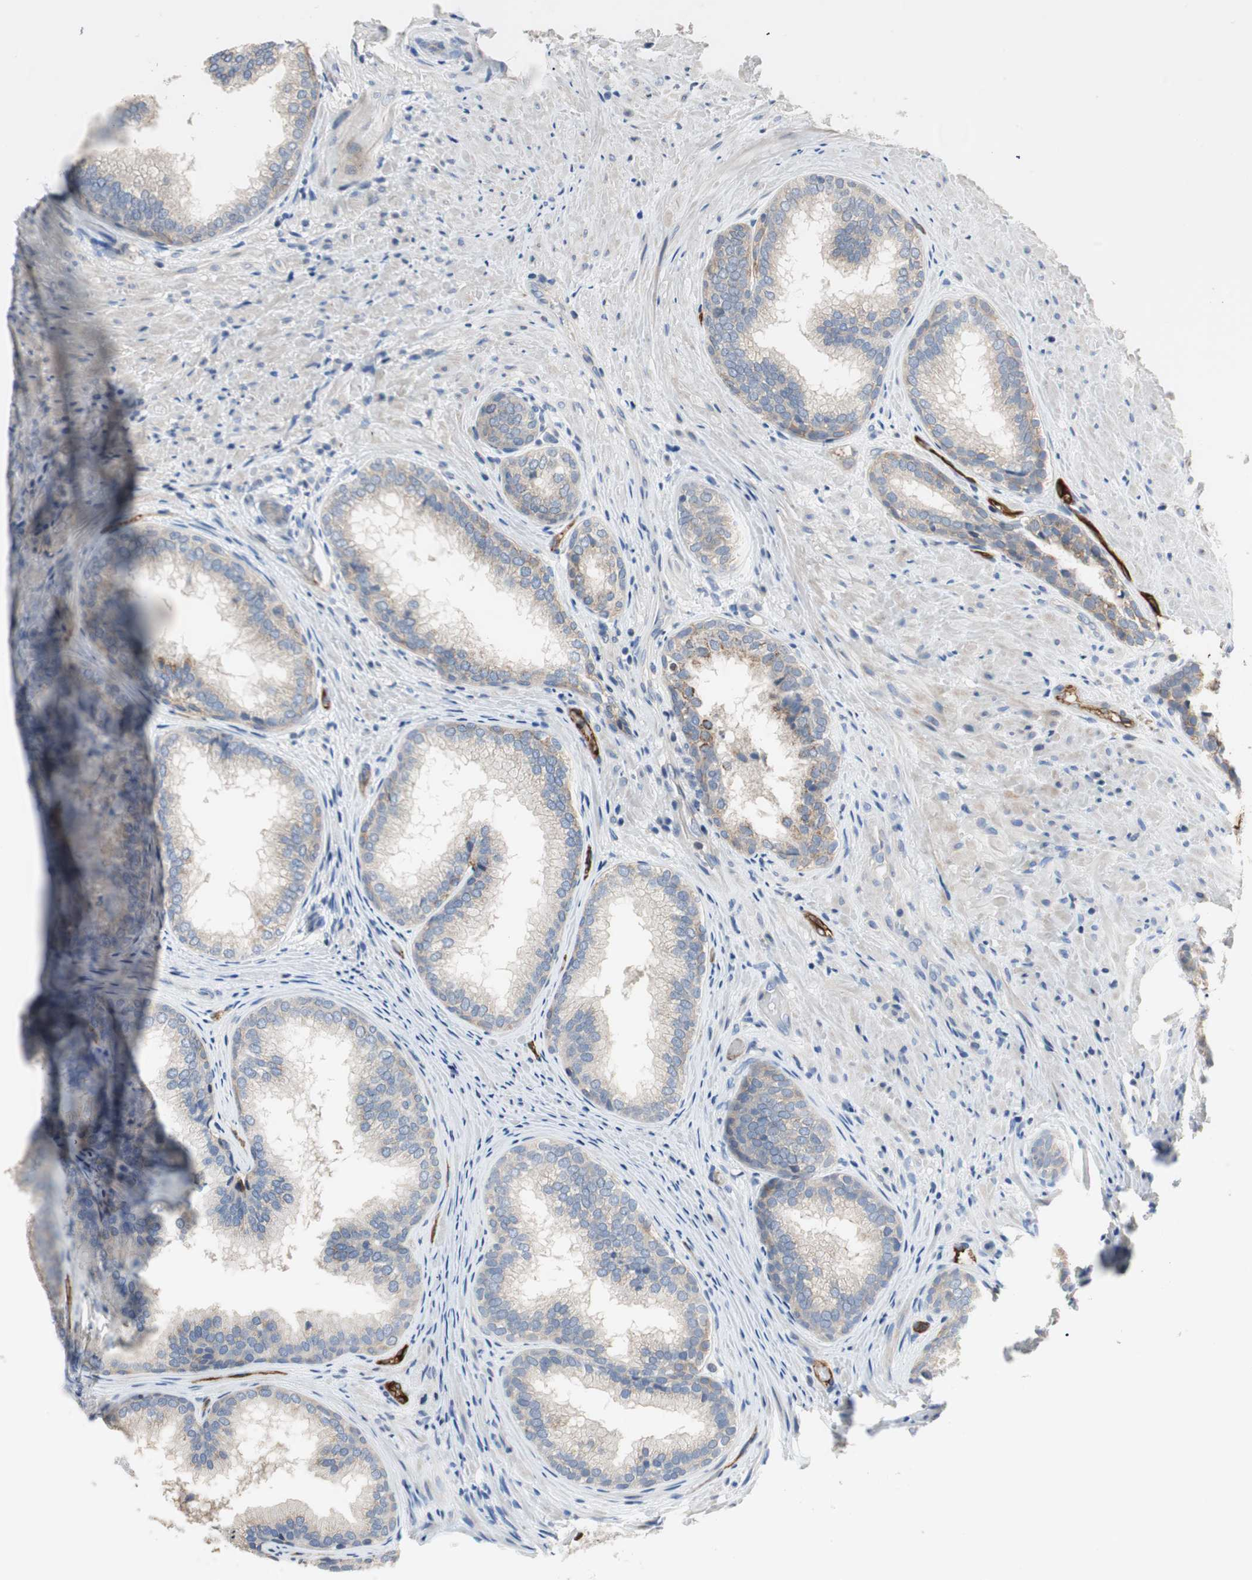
{"staining": {"intensity": "moderate", "quantity": ">75%", "location": "cytoplasmic/membranous"}, "tissue": "prostate", "cell_type": "Glandular cells", "image_type": "normal", "snomed": [{"axis": "morphology", "description": "Normal tissue, NOS"}, {"axis": "topography", "description": "Prostate"}], "caption": "Protein expression by IHC shows moderate cytoplasmic/membranous staining in approximately >75% of glandular cells in benign prostate. (IHC, brightfield microscopy, high magnification).", "gene": "ALPL", "patient": {"sex": "male", "age": 76}}